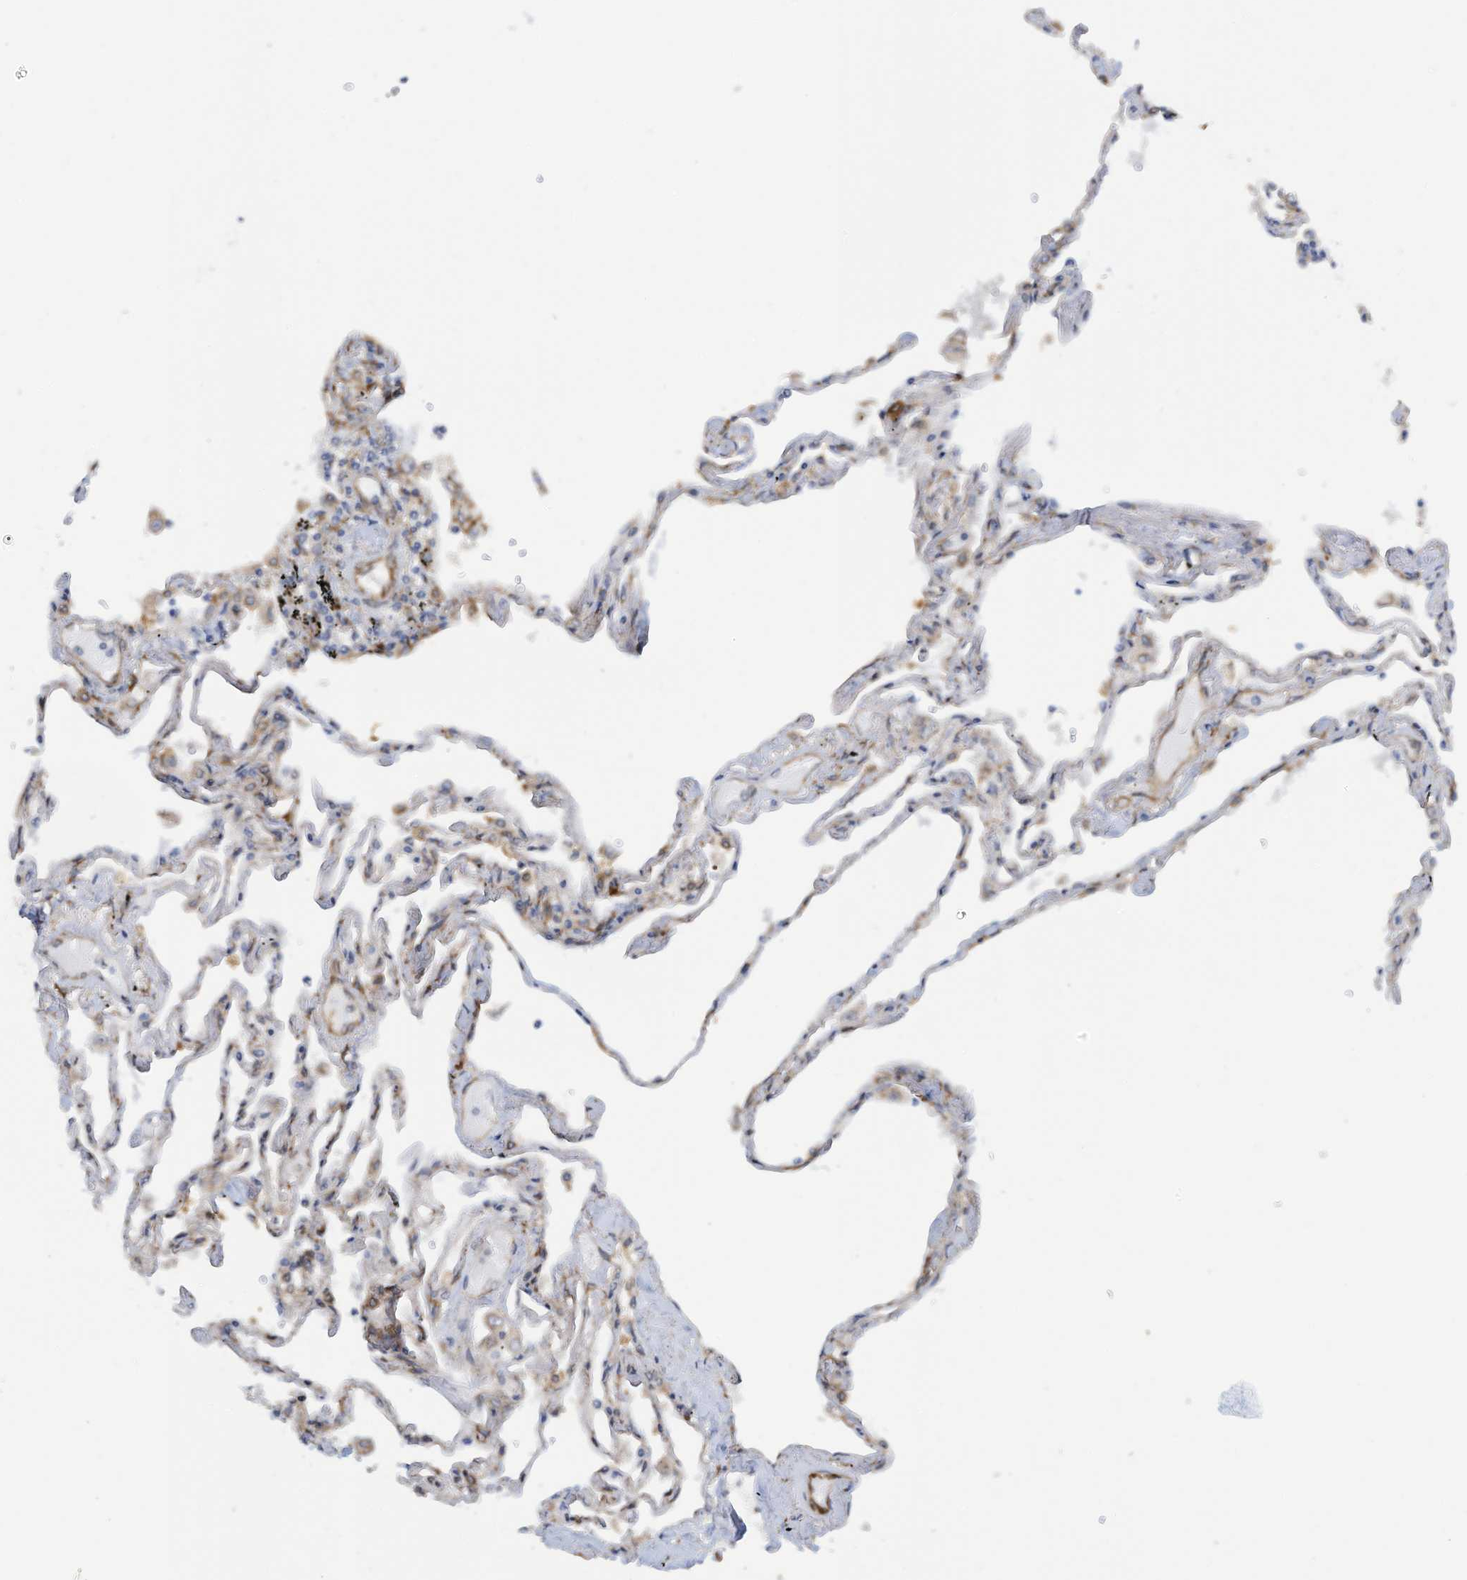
{"staining": {"intensity": "moderate", "quantity": "<25%", "location": "cytoplasmic/membranous"}, "tissue": "lung", "cell_type": "Alveolar cells", "image_type": "normal", "snomed": [{"axis": "morphology", "description": "Normal tissue, NOS"}, {"axis": "topography", "description": "Lung"}], "caption": "Lung stained for a protein (brown) demonstrates moderate cytoplasmic/membranous positive positivity in approximately <25% of alveolar cells.", "gene": "ZBTB45", "patient": {"sex": "female", "age": 67}}